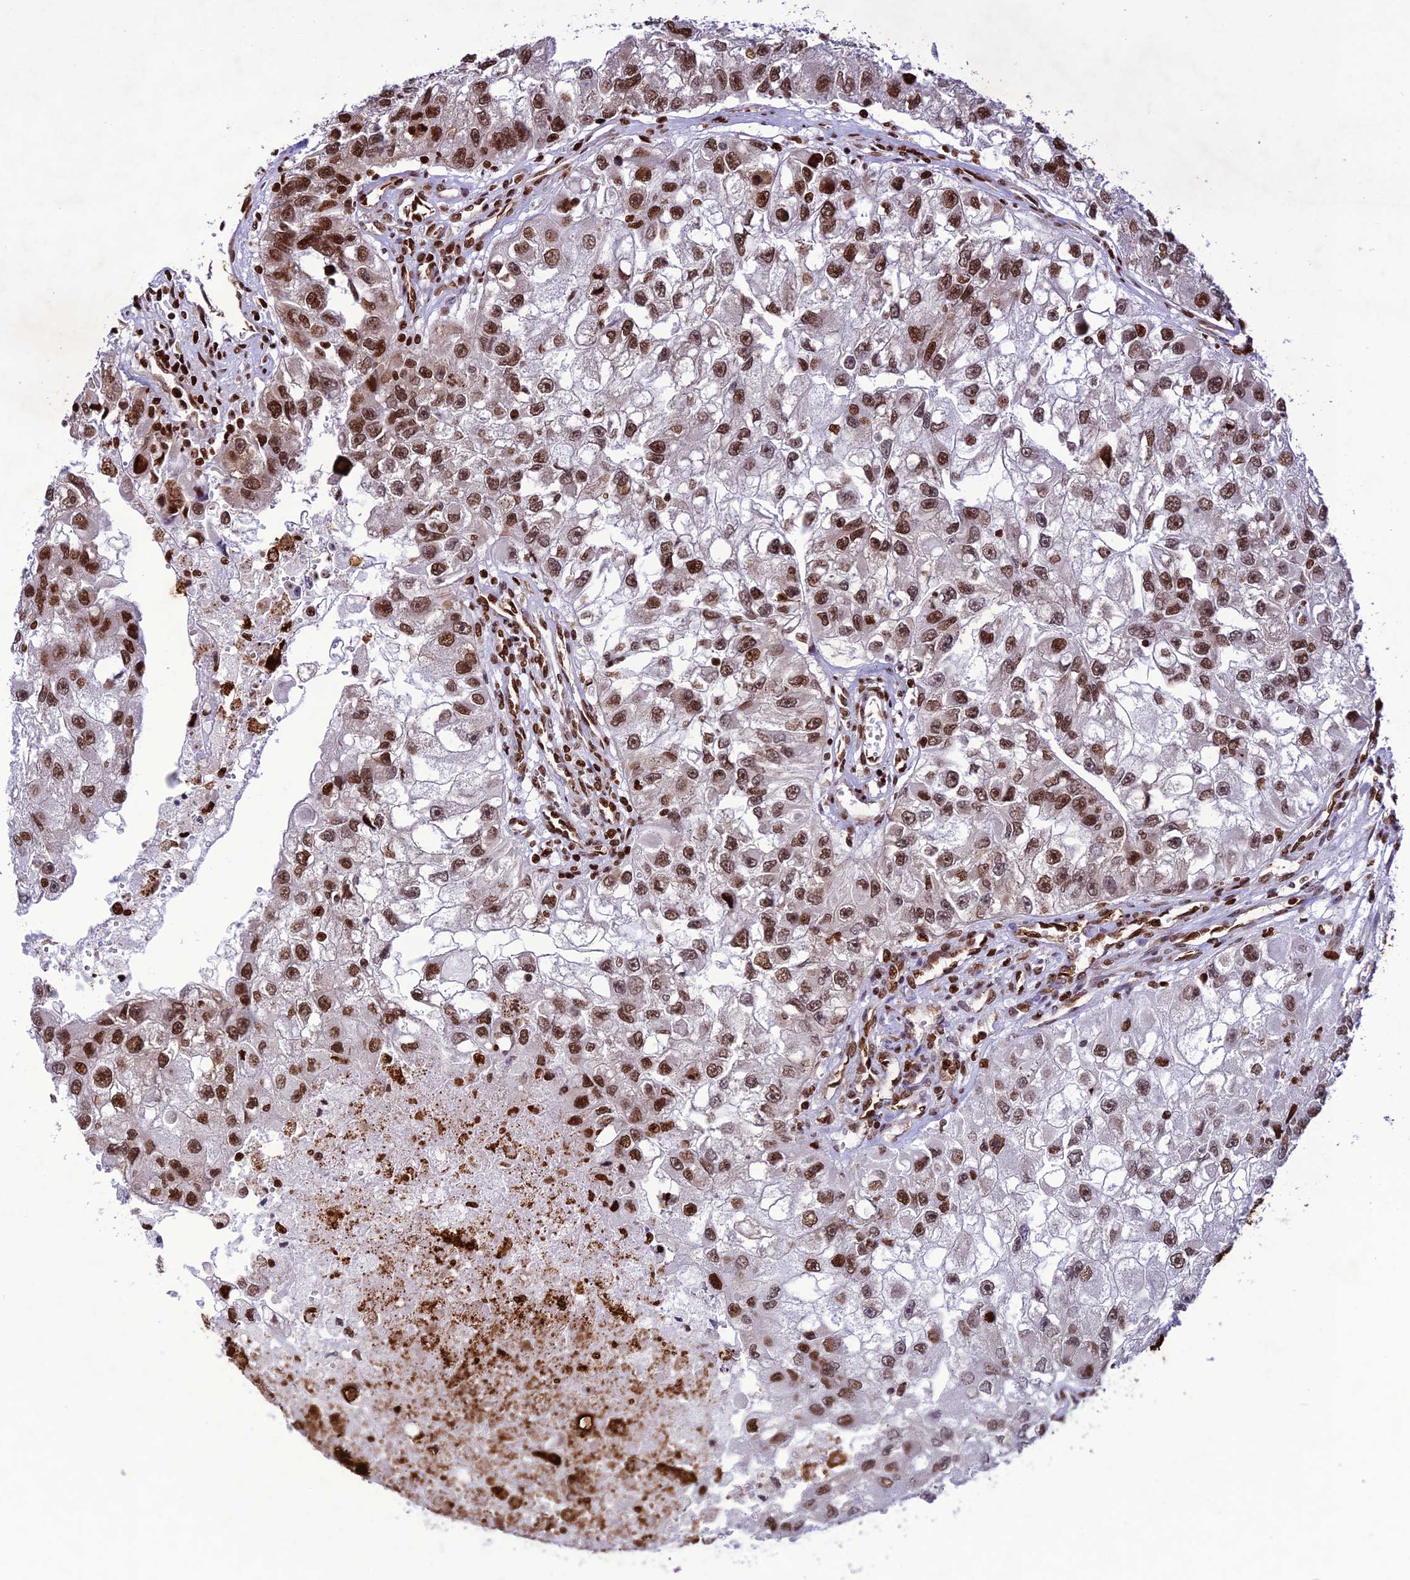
{"staining": {"intensity": "moderate", "quantity": ">75%", "location": "nuclear"}, "tissue": "renal cancer", "cell_type": "Tumor cells", "image_type": "cancer", "snomed": [{"axis": "morphology", "description": "Adenocarcinoma, NOS"}, {"axis": "topography", "description": "Kidney"}], "caption": "Protein staining shows moderate nuclear expression in about >75% of tumor cells in adenocarcinoma (renal). (DAB (3,3'-diaminobenzidine) = brown stain, brightfield microscopy at high magnification).", "gene": "INO80E", "patient": {"sex": "male", "age": 63}}